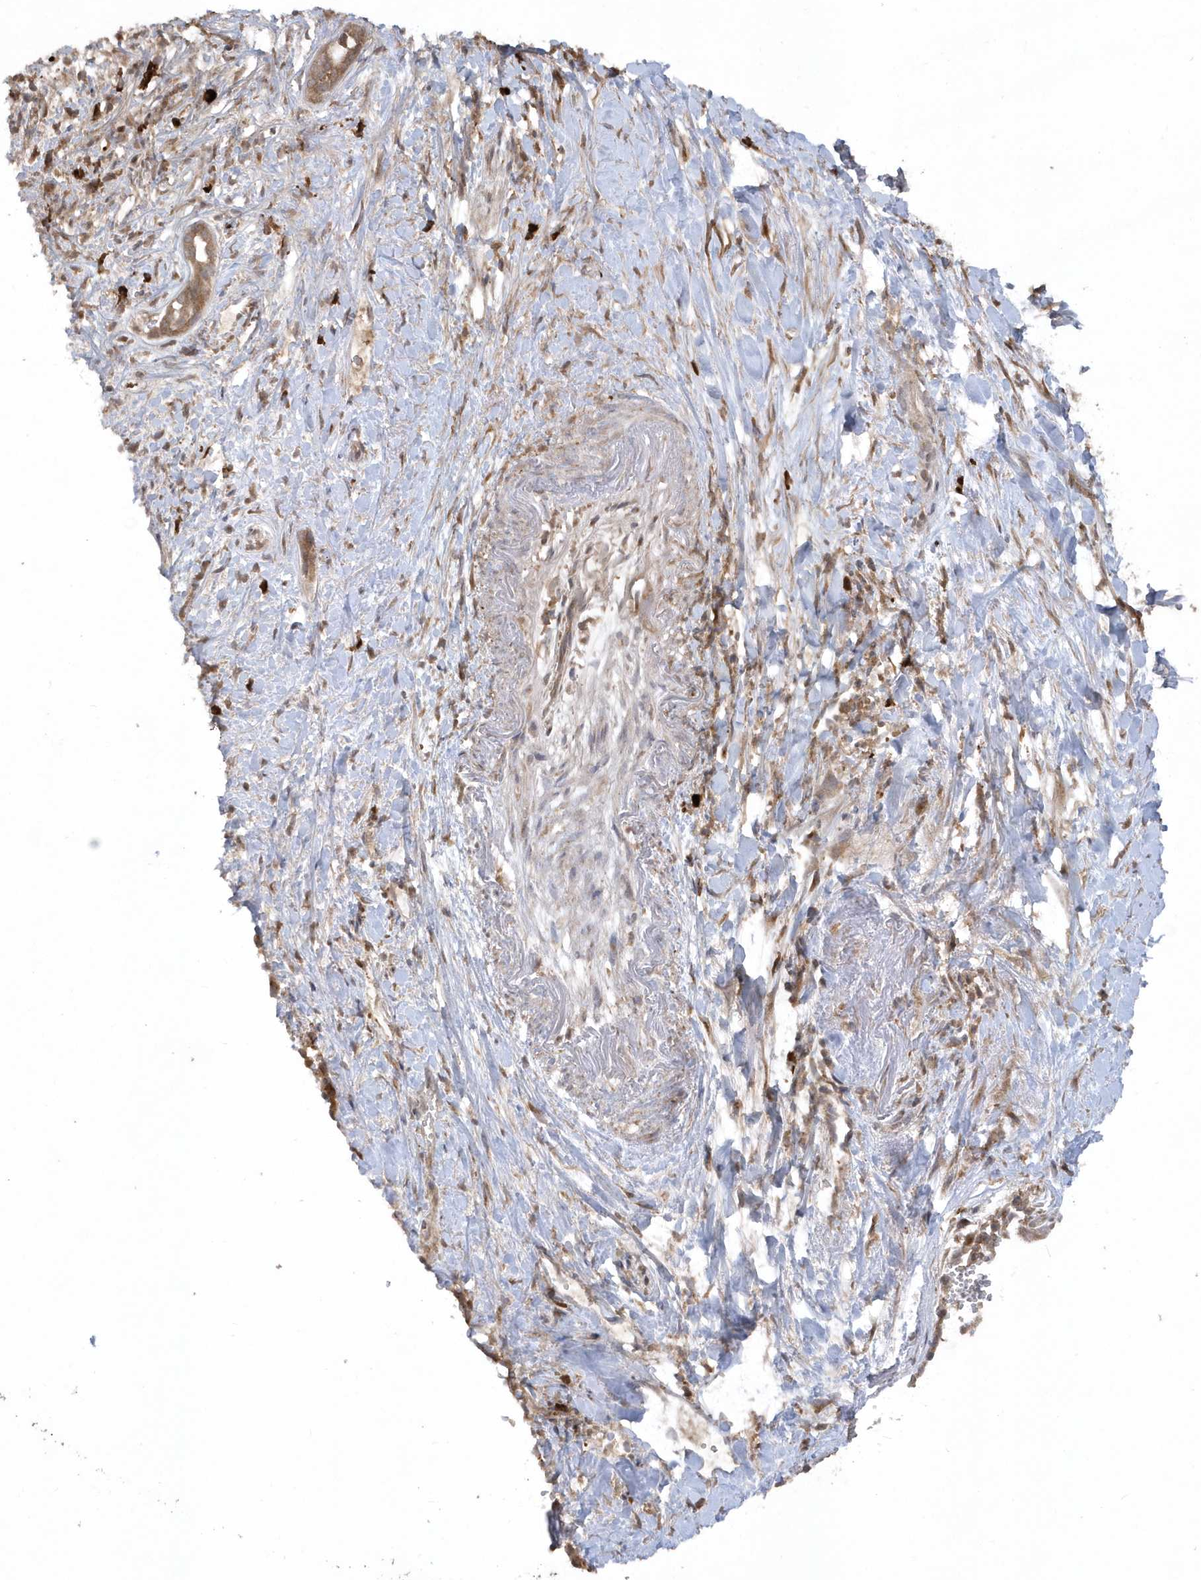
{"staining": {"intensity": "moderate", "quantity": ">75%", "location": "cytoplasmic/membranous"}, "tissue": "liver cancer", "cell_type": "Tumor cells", "image_type": "cancer", "snomed": [{"axis": "morphology", "description": "Cholangiocarcinoma"}, {"axis": "topography", "description": "Liver"}], "caption": "A brown stain highlights moderate cytoplasmic/membranous expression of a protein in human liver cholangiocarcinoma tumor cells.", "gene": "HERPUD1", "patient": {"sex": "female", "age": 75}}